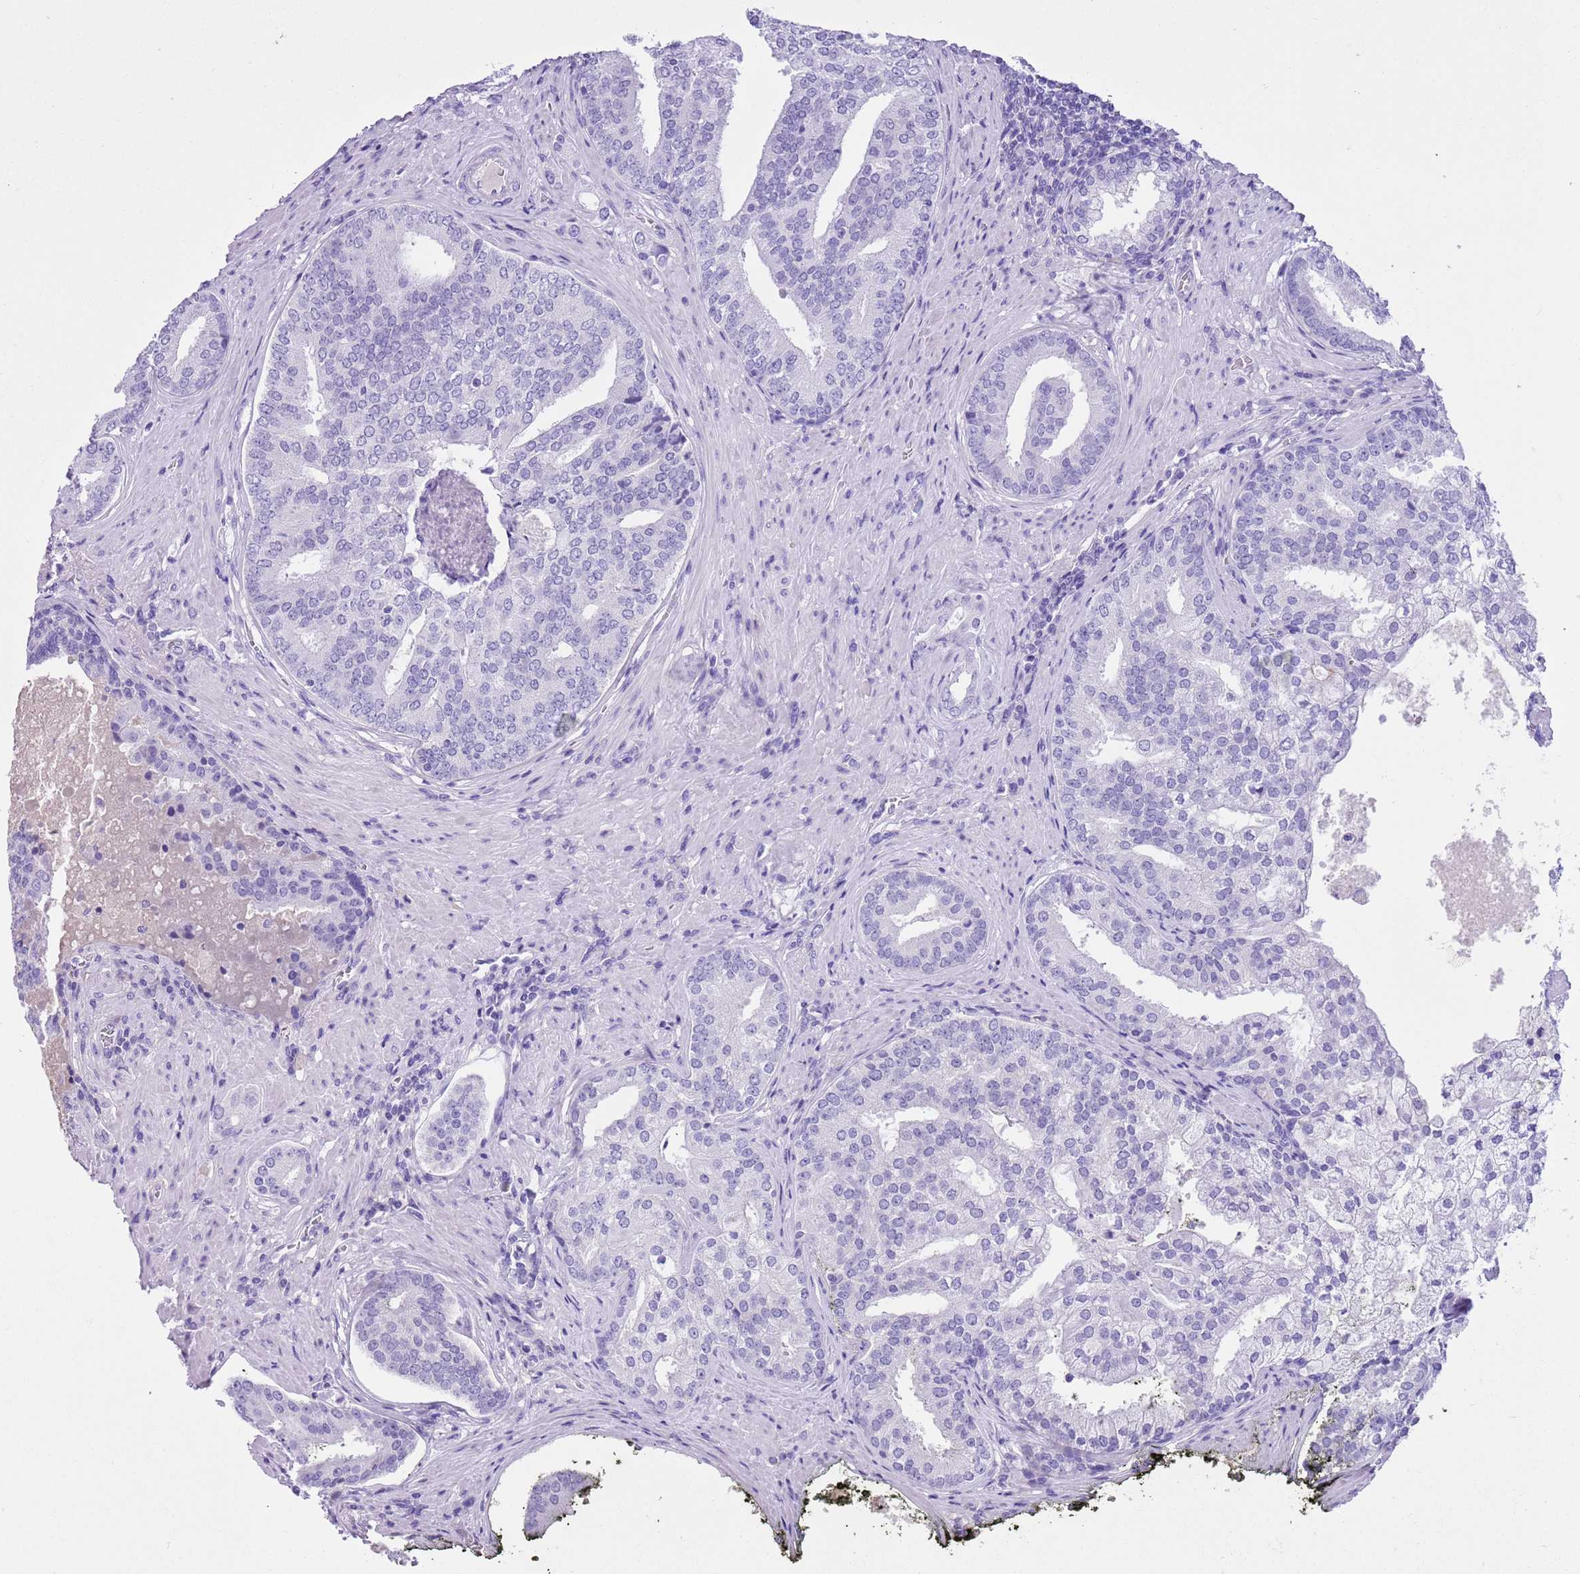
{"staining": {"intensity": "negative", "quantity": "none", "location": "none"}, "tissue": "prostate cancer", "cell_type": "Tumor cells", "image_type": "cancer", "snomed": [{"axis": "morphology", "description": "Adenocarcinoma, High grade"}, {"axis": "topography", "description": "Prostate"}], "caption": "Photomicrograph shows no significant protein staining in tumor cells of prostate cancer (high-grade adenocarcinoma).", "gene": "TBC1D10B", "patient": {"sex": "male", "age": 55}}